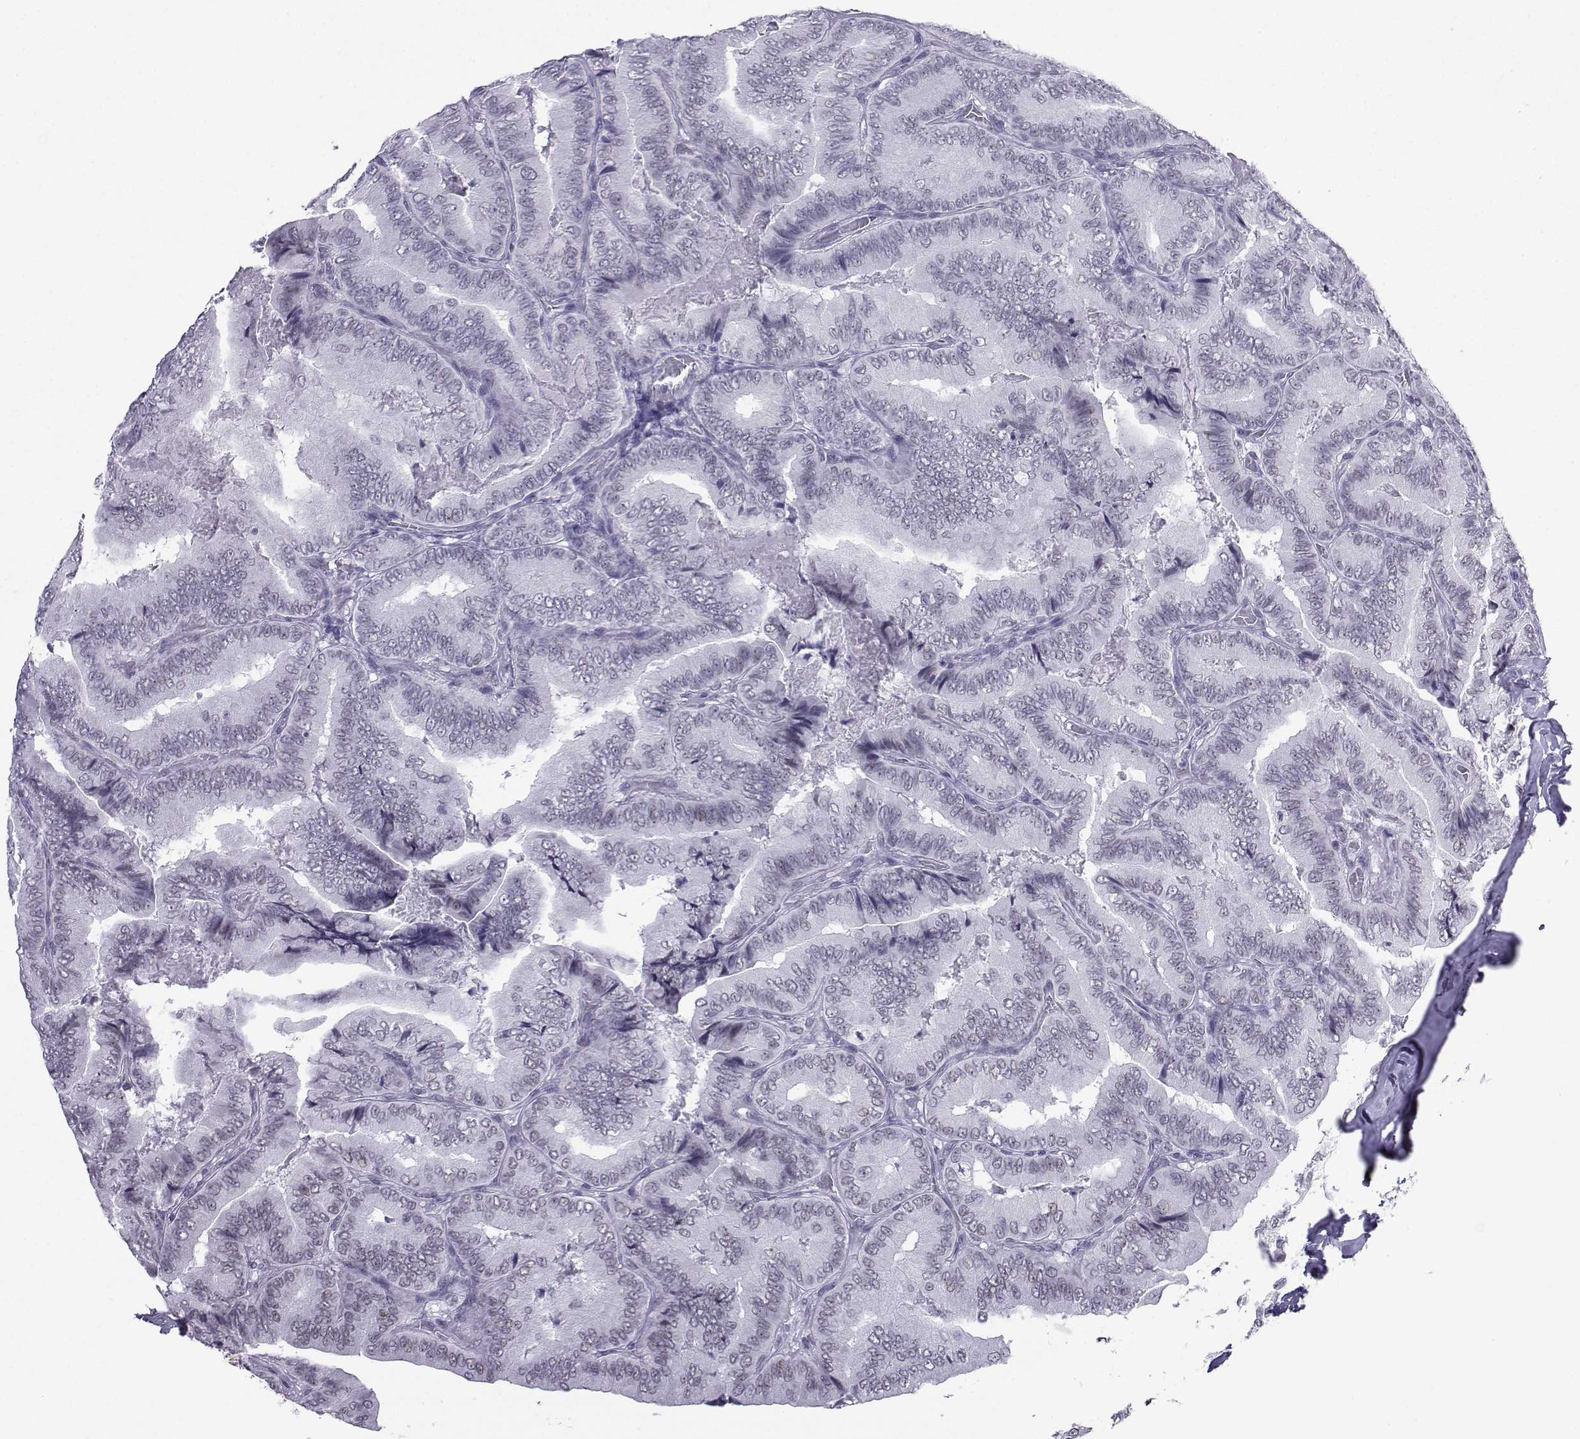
{"staining": {"intensity": "negative", "quantity": "none", "location": "none"}, "tissue": "thyroid cancer", "cell_type": "Tumor cells", "image_type": "cancer", "snomed": [{"axis": "morphology", "description": "Papillary adenocarcinoma, NOS"}, {"axis": "topography", "description": "Thyroid gland"}], "caption": "Tumor cells show no significant expression in papillary adenocarcinoma (thyroid).", "gene": "LORICRIN", "patient": {"sex": "male", "age": 61}}